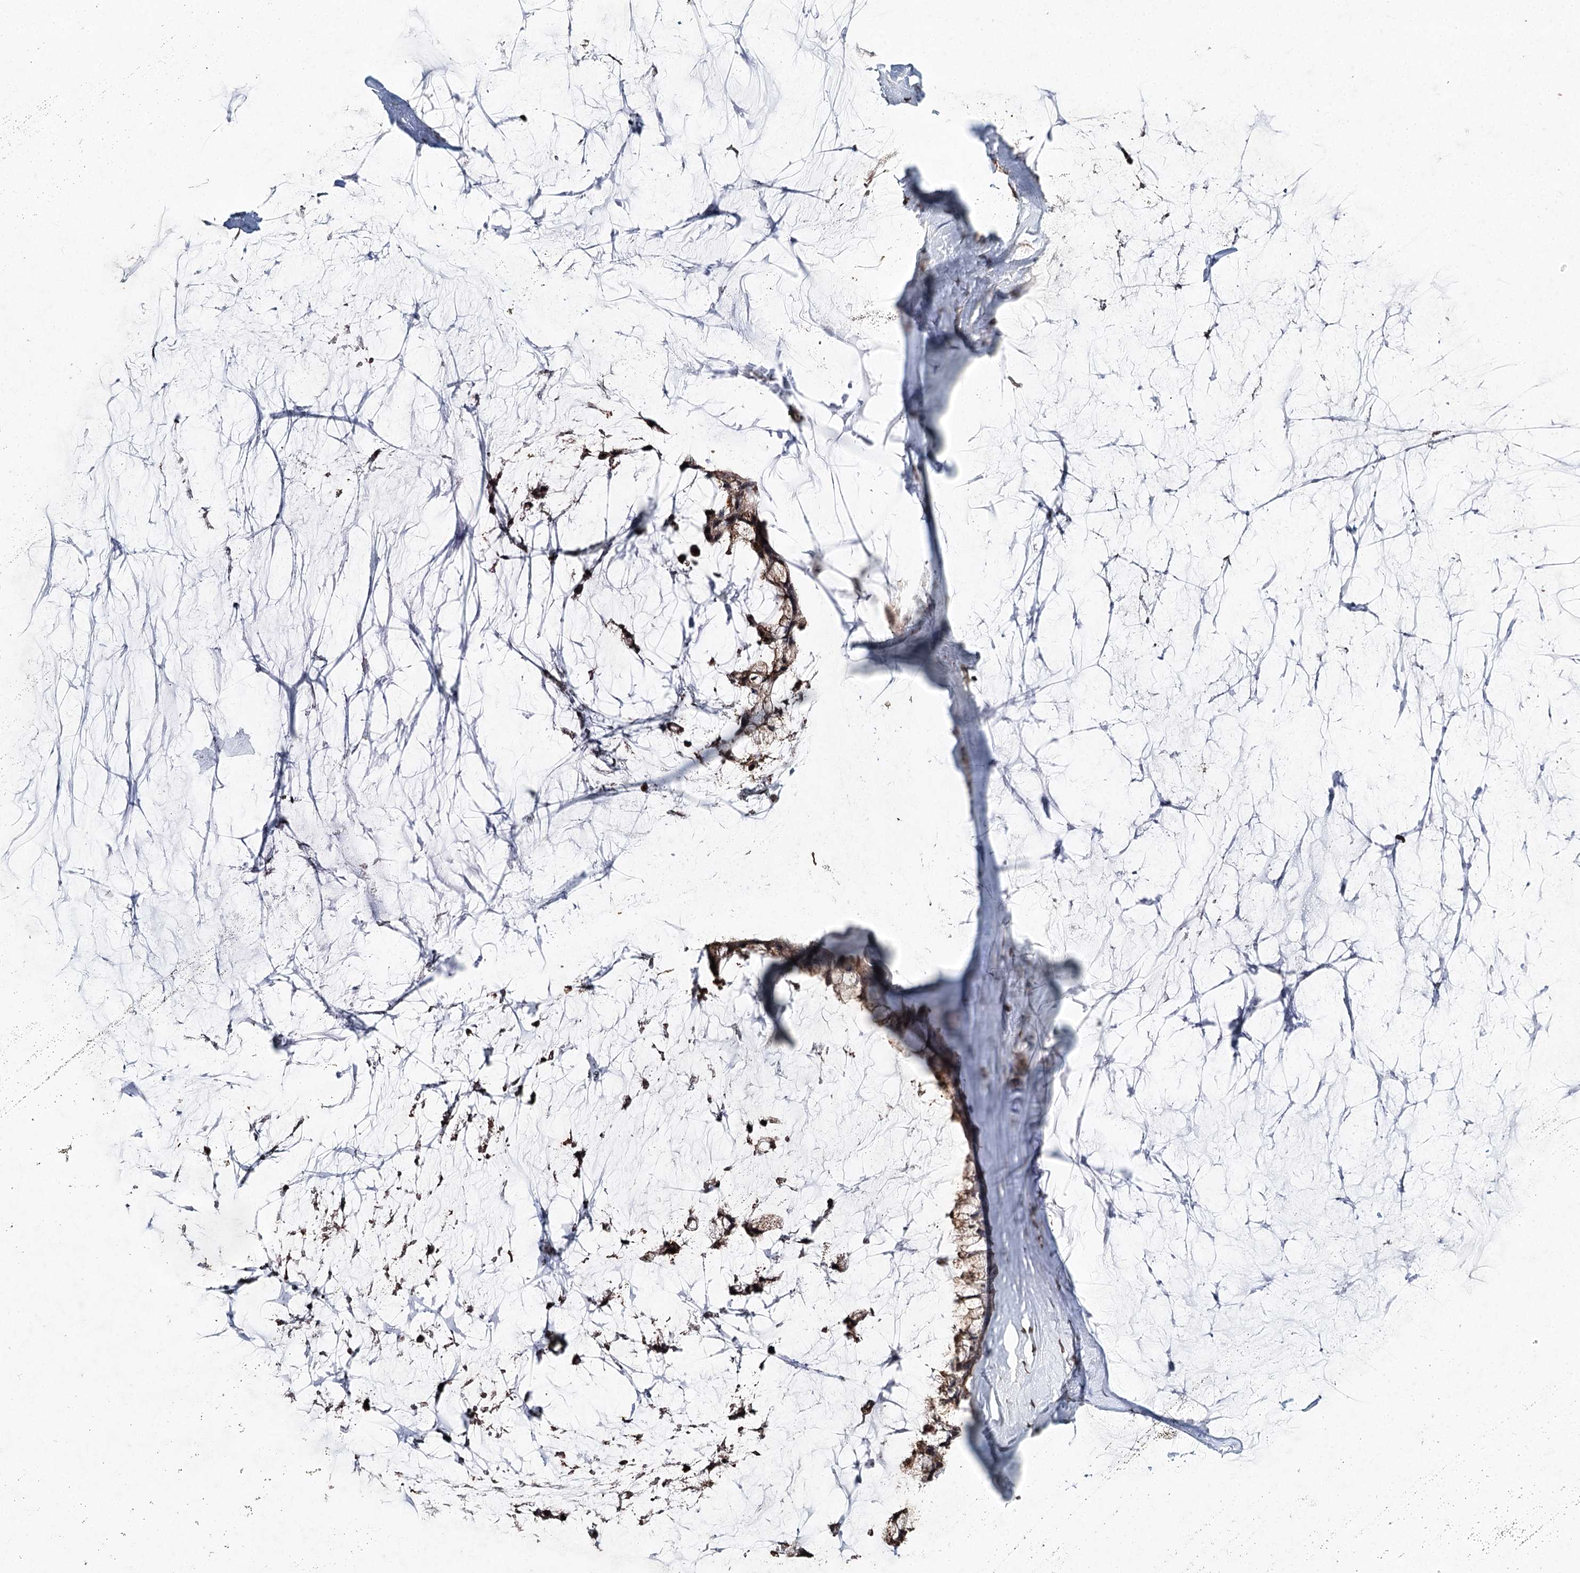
{"staining": {"intensity": "weak", "quantity": ">75%", "location": "cytoplasmic/membranous"}, "tissue": "ovarian cancer", "cell_type": "Tumor cells", "image_type": "cancer", "snomed": [{"axis": "morphology", "description": "Cystadenocarcinoma, mucinous, NOS"}, {"axis": "topography", "description": "Ovary"}], "caption": "DAB (3,3'-diaminobenzidine) immunohistochemical staining of human ovarian cancer (mucinous cystadenocarcinoma) displays weak cytoplasmic/membranous protein positivity in approximately >75% of tumor cells. (Stains: DAB (3,3'-diaminobenzidine) in brown, nuclei in blue, Microscopy: brightfield microscopy at high magnification).", "gene": "DMXL1", "patient": {"sex": "female", "age": 39}}